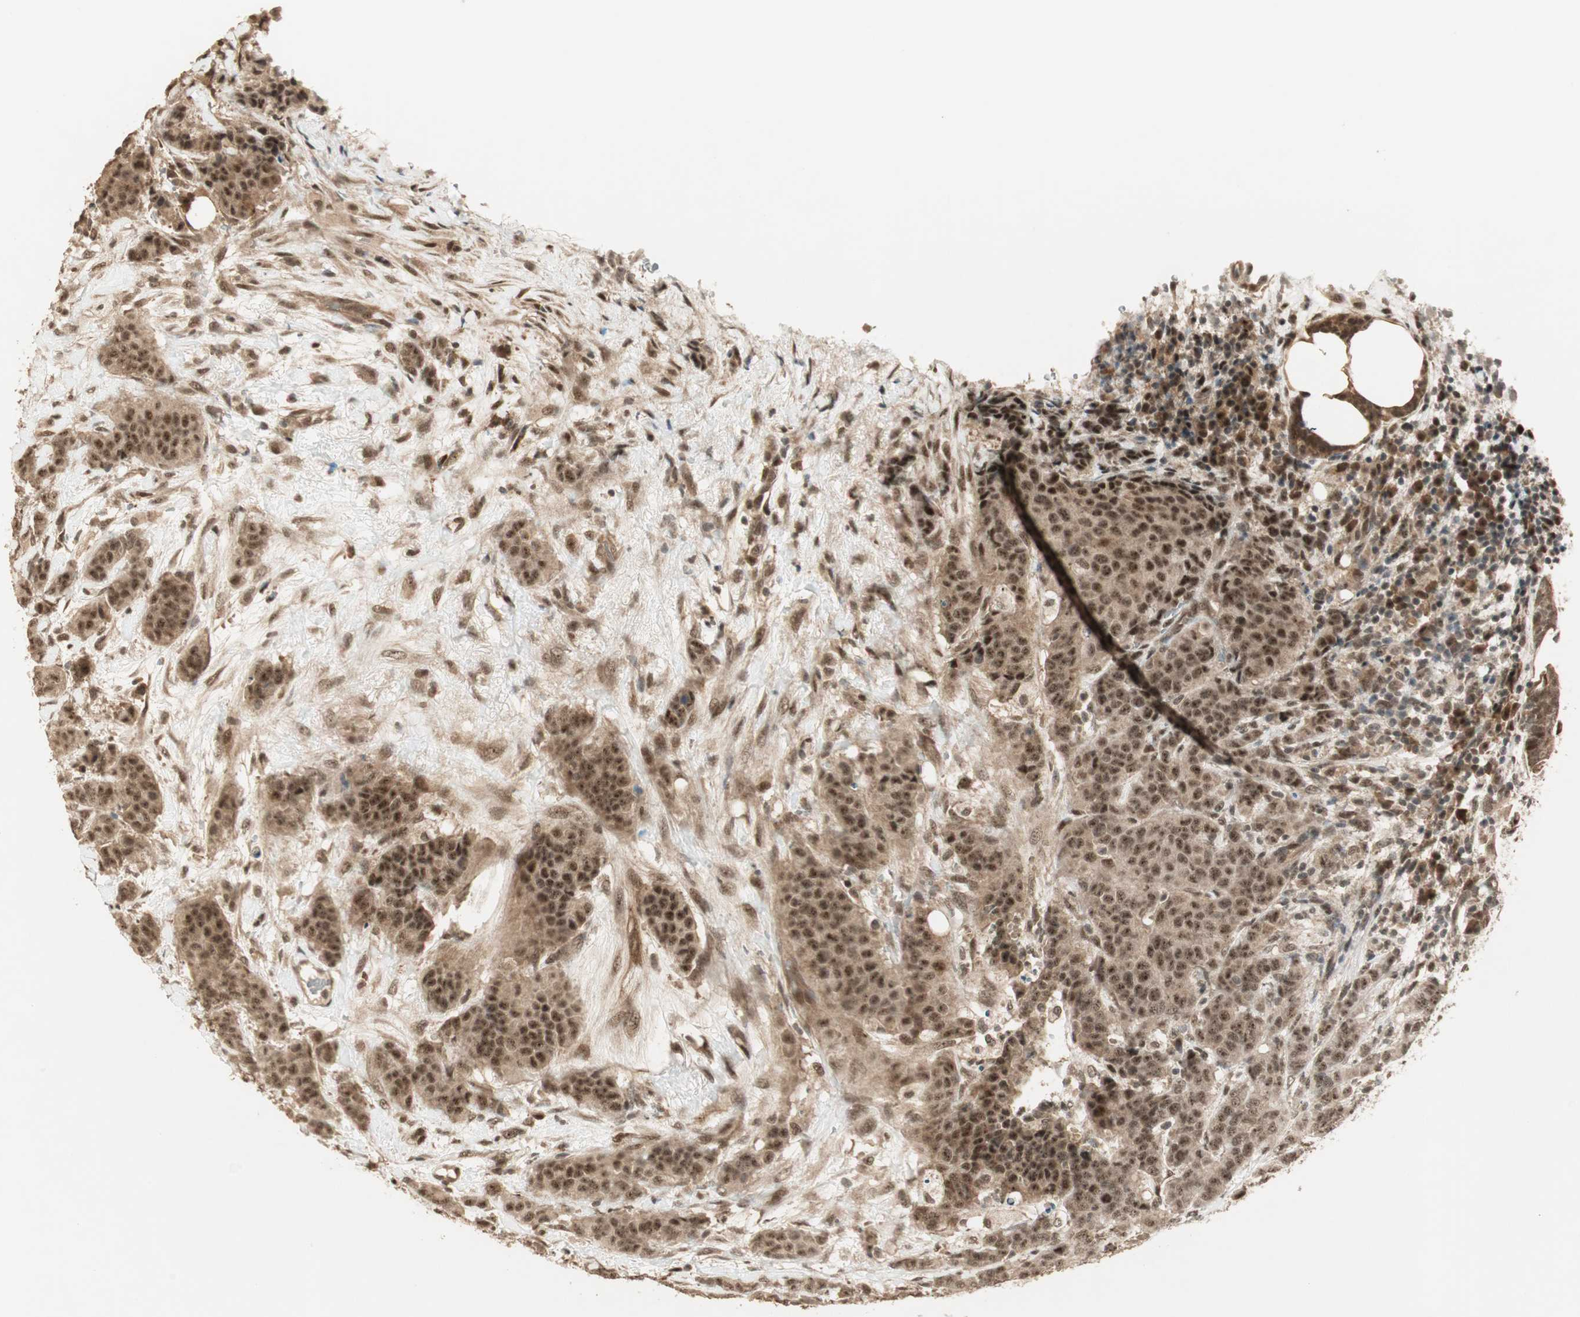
{"staining": {"intensity": "strong", "quantity": ">75%", "location": "cytoplasmic/membranous,nuclear"}, "tissue": "breast cancer", "cell_type": "Tumor cells", "image_type": "cancer", "snomed": [{"axis": "morphology", "description": "Duct carcinoma"}, {"axis": "topography", "description": "Breast"}], "caption": "Tumor cells exhibit high levels of strong cytoplasmic/membranous and nuclear positivity in about >75% of cells in breast intraductal carcinoma.", "gene": "ZSCAN31", "patient": {"sex": "female", "age": 40}}